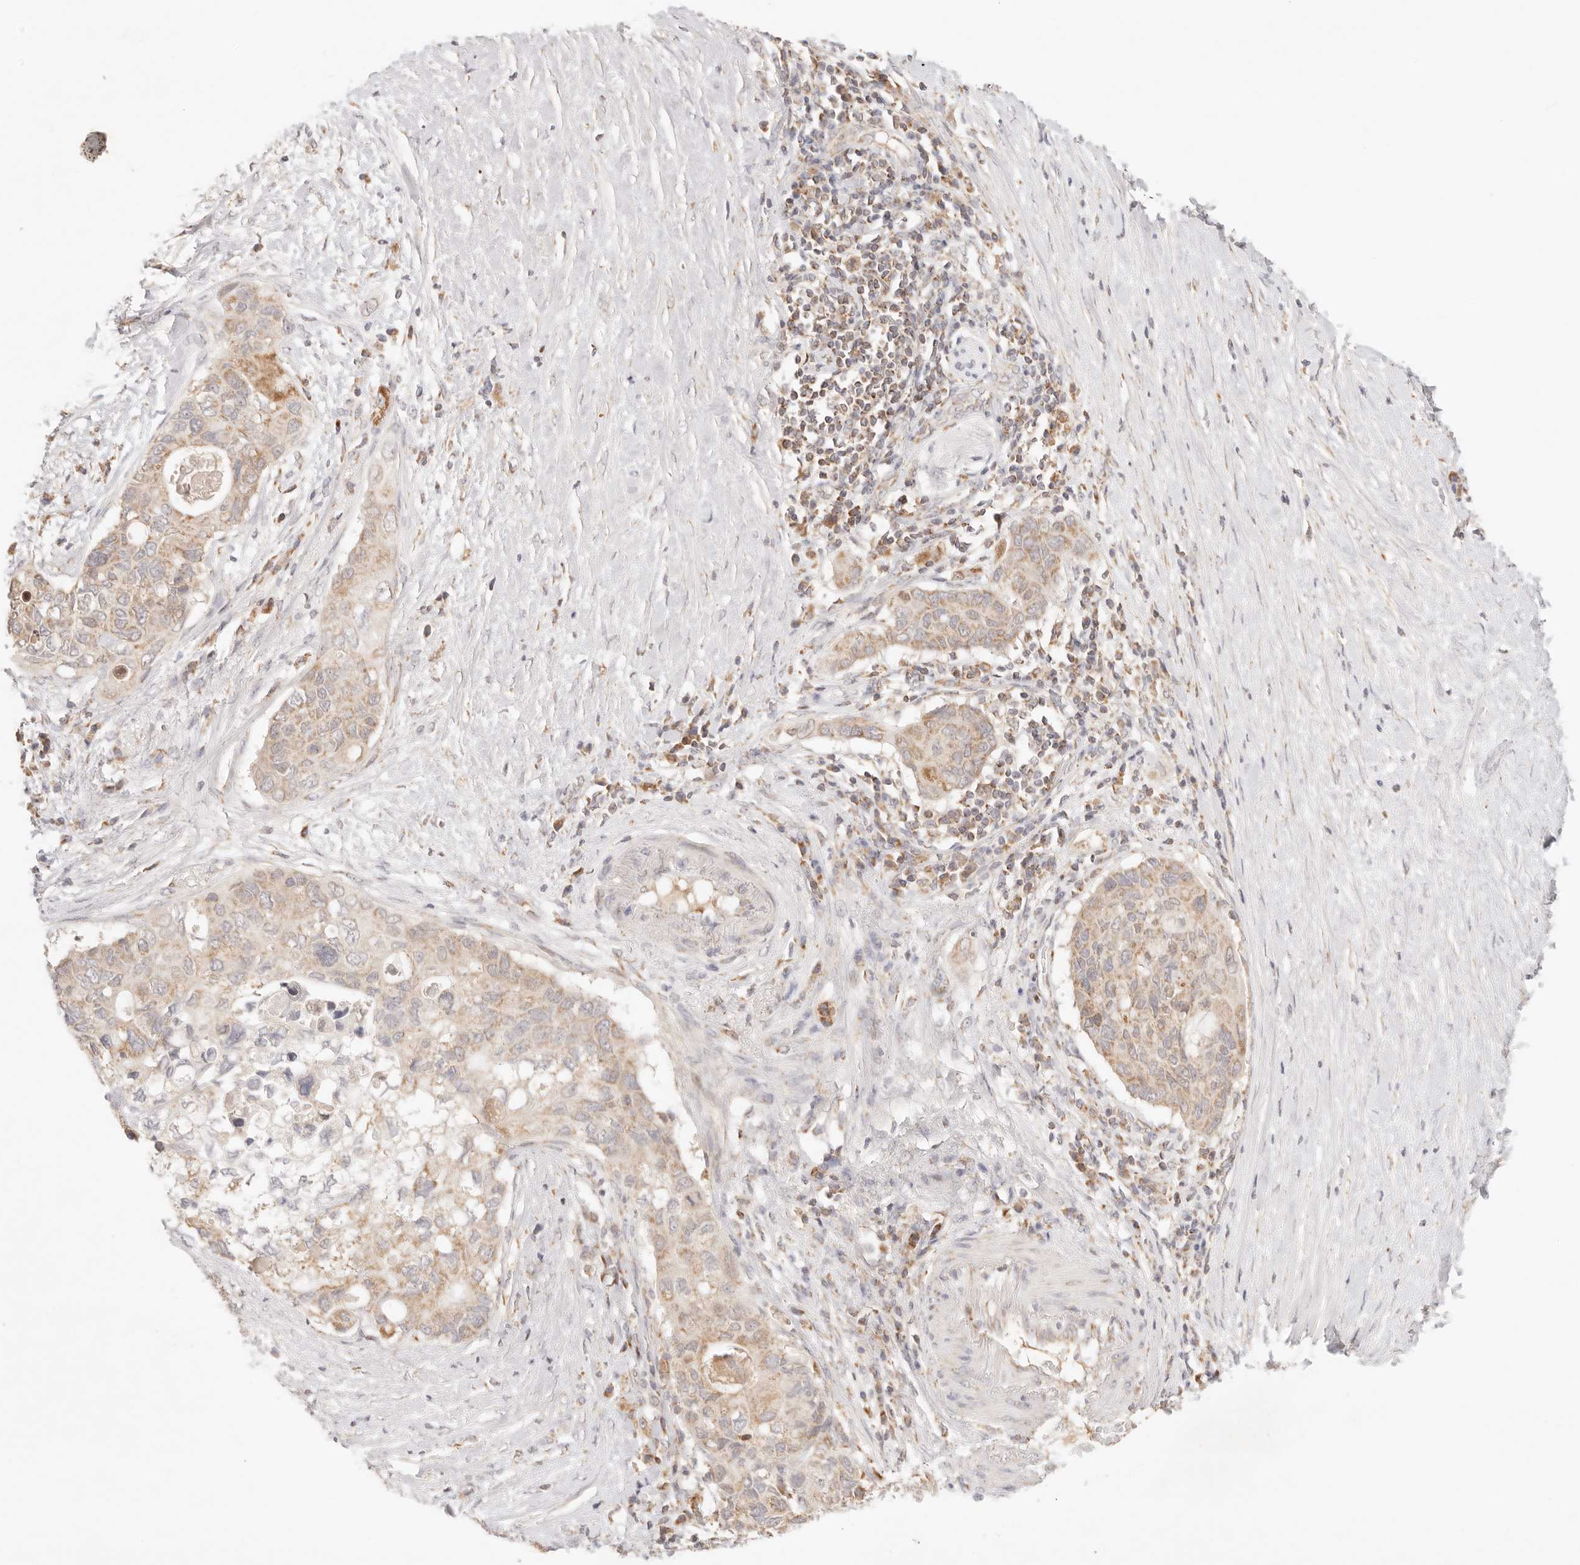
{"staining": {"intensity": "weak", "quantity": "25%-75%", "location": "cytoplasmic/membranous"}, "tissue": "pancreatic cancer", "cell_type": "Tumor cells", "image_type": "cancer", "snomed": [{"axis": "morphology", "description": "Adenocarcinoma, NOS"}, {"axis": "topography", "description": "Pancreas"}], "caption": "This is a micrograph of IHC staining of adenocarcinoma (pancreatic), which shows weak staining in the cytoplasmic/membranous of tumor cells.", "gene": "COA6", "patient": {"sex": "female", "age": 56}}